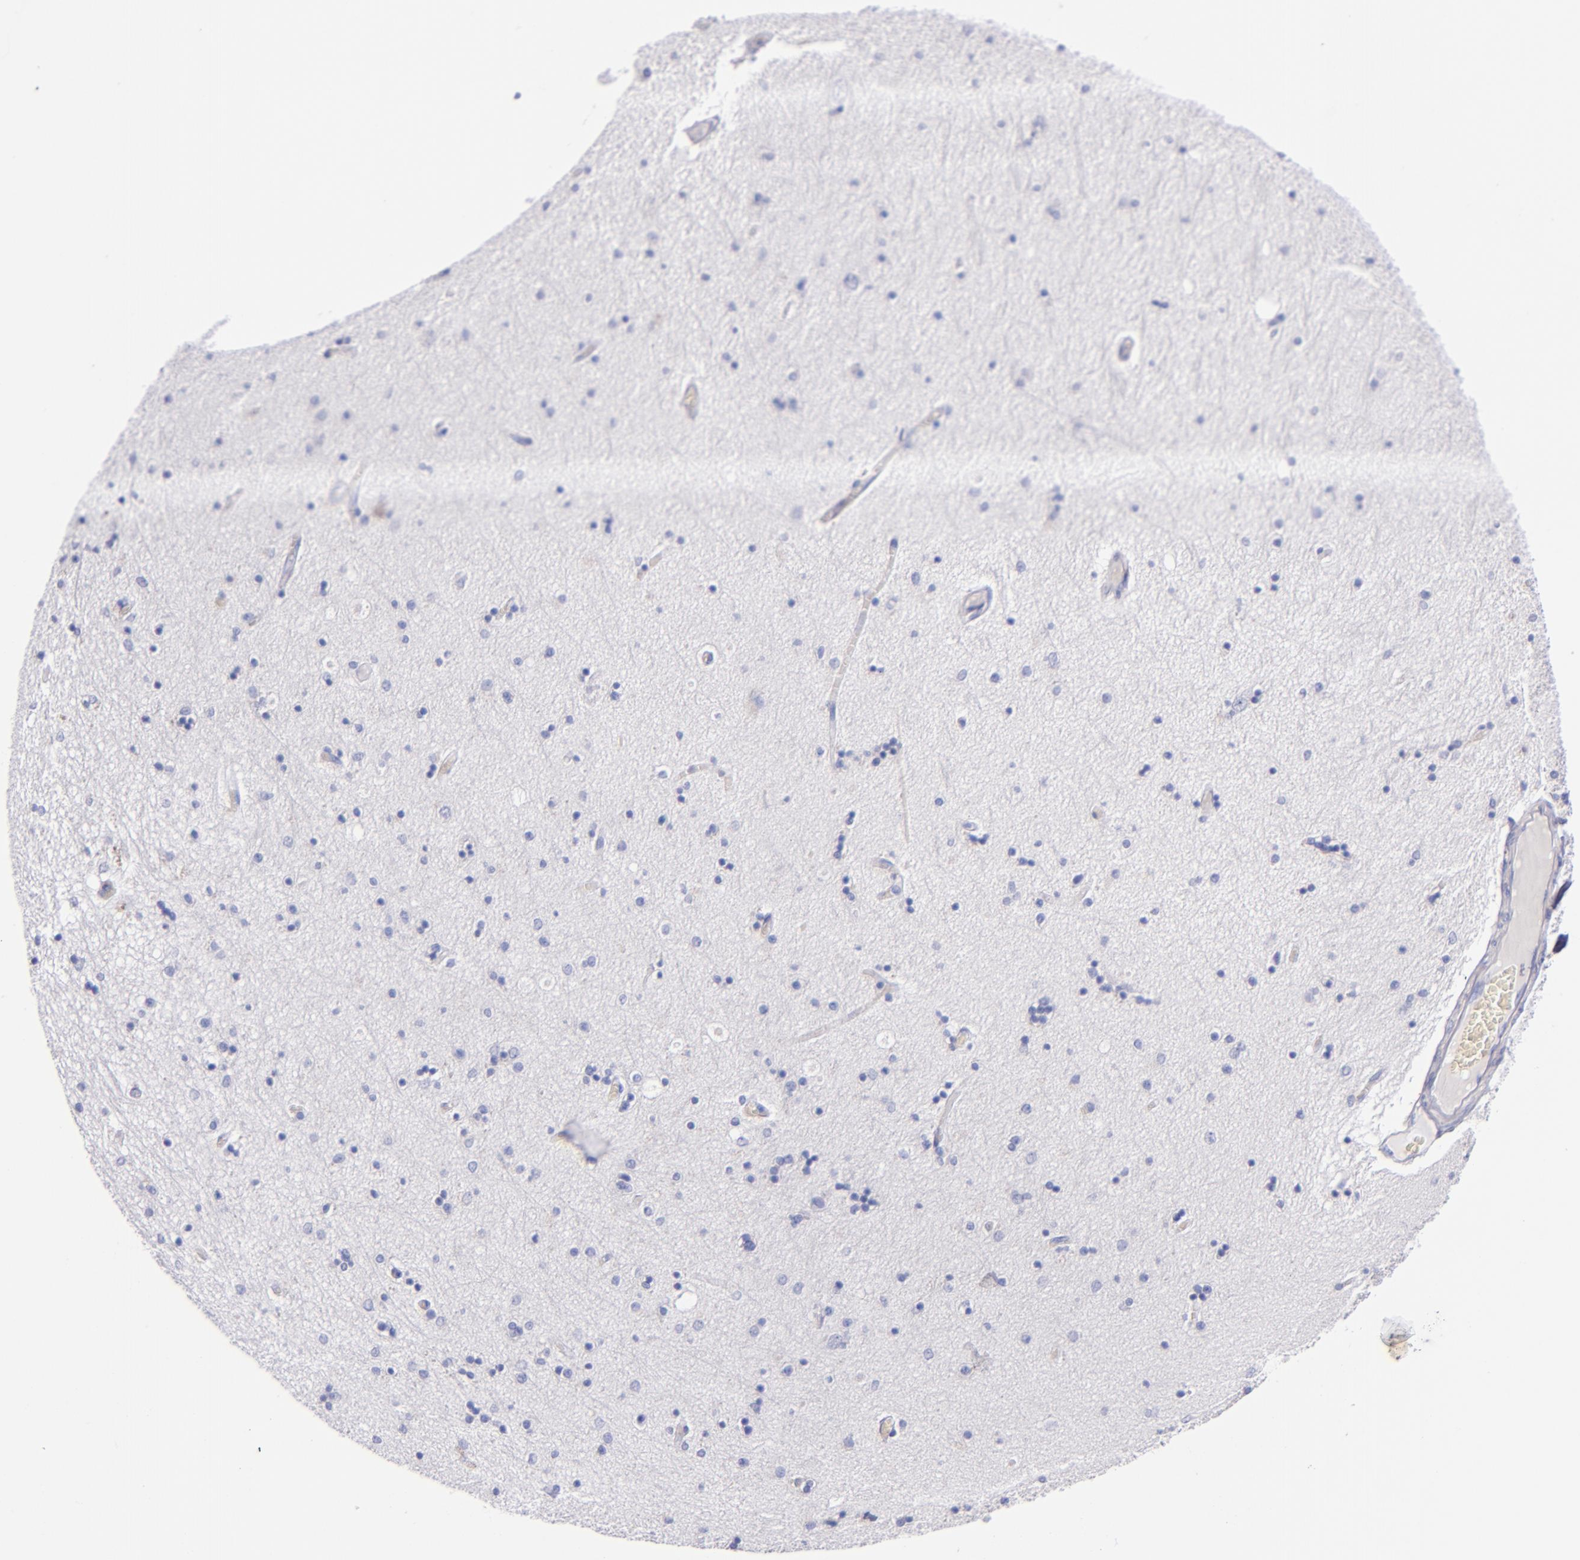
{"staining": {"intensity": "negative", "quantity": "none", "location": "none"}, "tissue": "hippocampus", "cell_type": "Glial cells", "image_type": "normal", "snomed": [{"axis": "morphology", "description": "Normal tissue, NOS"}, {"axis": "topography", "description": "Hippocampus"}], "caption": "Image shows no protein positivity in glial cells of benign hippocampus. Brightfield microscopy of IHC stained with DAB (brown) and hematoxylin (blue), captured at high magnification.", "gene": "LAG3", "patient": {"sex": "female", "age": 54}}